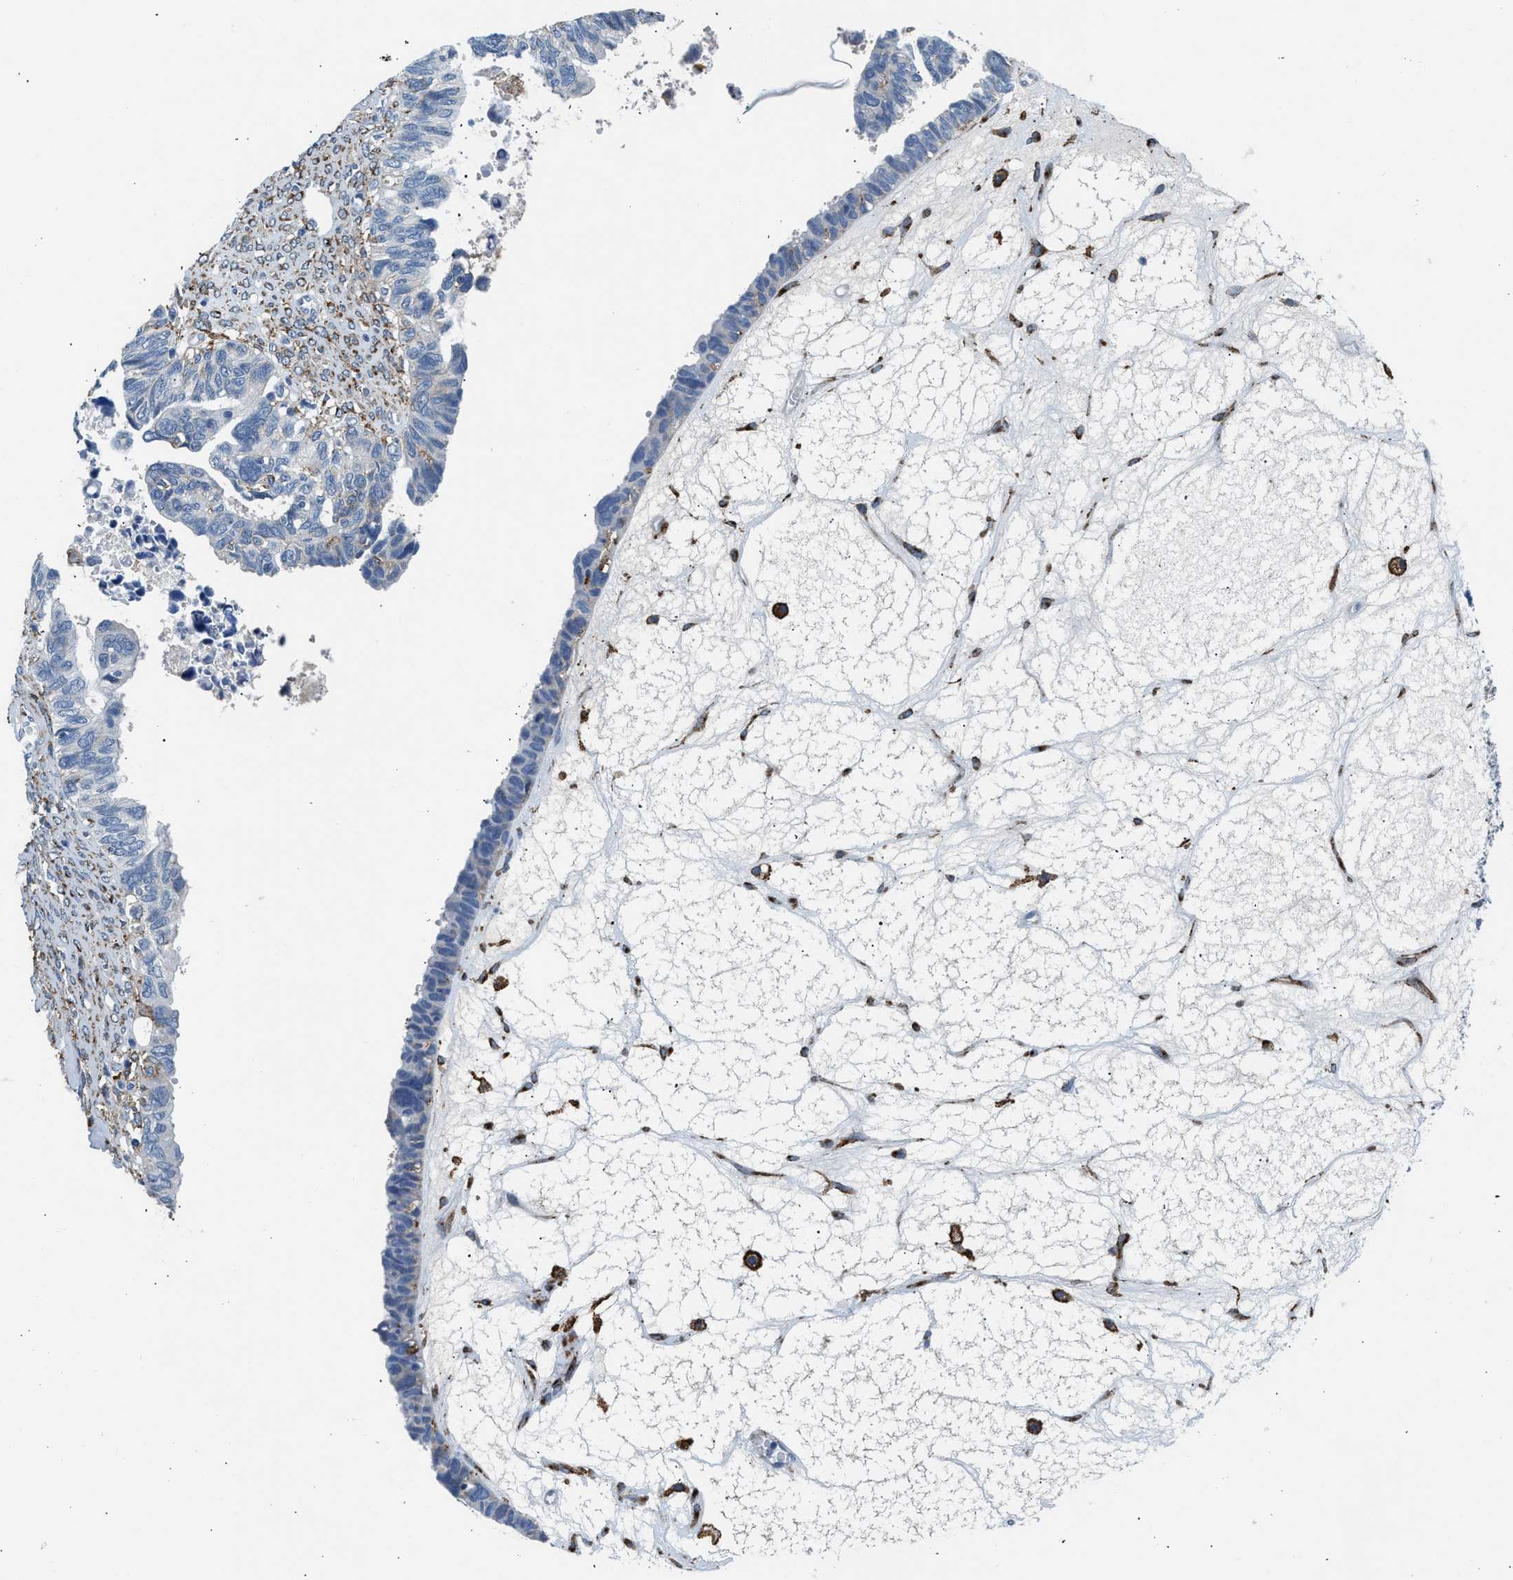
{"staining": {"intensity": "negative", "quantity": "none", "location": "none"}, "tissue": "ovarian cancer", "cell_type": "Tumor cells", "image_type": "cancer", "snomed": [{"axis": "morphology", "description": "Cystadenocarcinoma, serous, NOS"}, {"axis": "topography", "description": "Ovary"}], "caption": "The immunohistochemistry (IHC) histopathology image has no significant staining in tumor cells of ovarian cancer (serous cystadenocarcinoma) tissue.", "gene": "LRP1", "patient": {"sex": "female", "age": 79}}